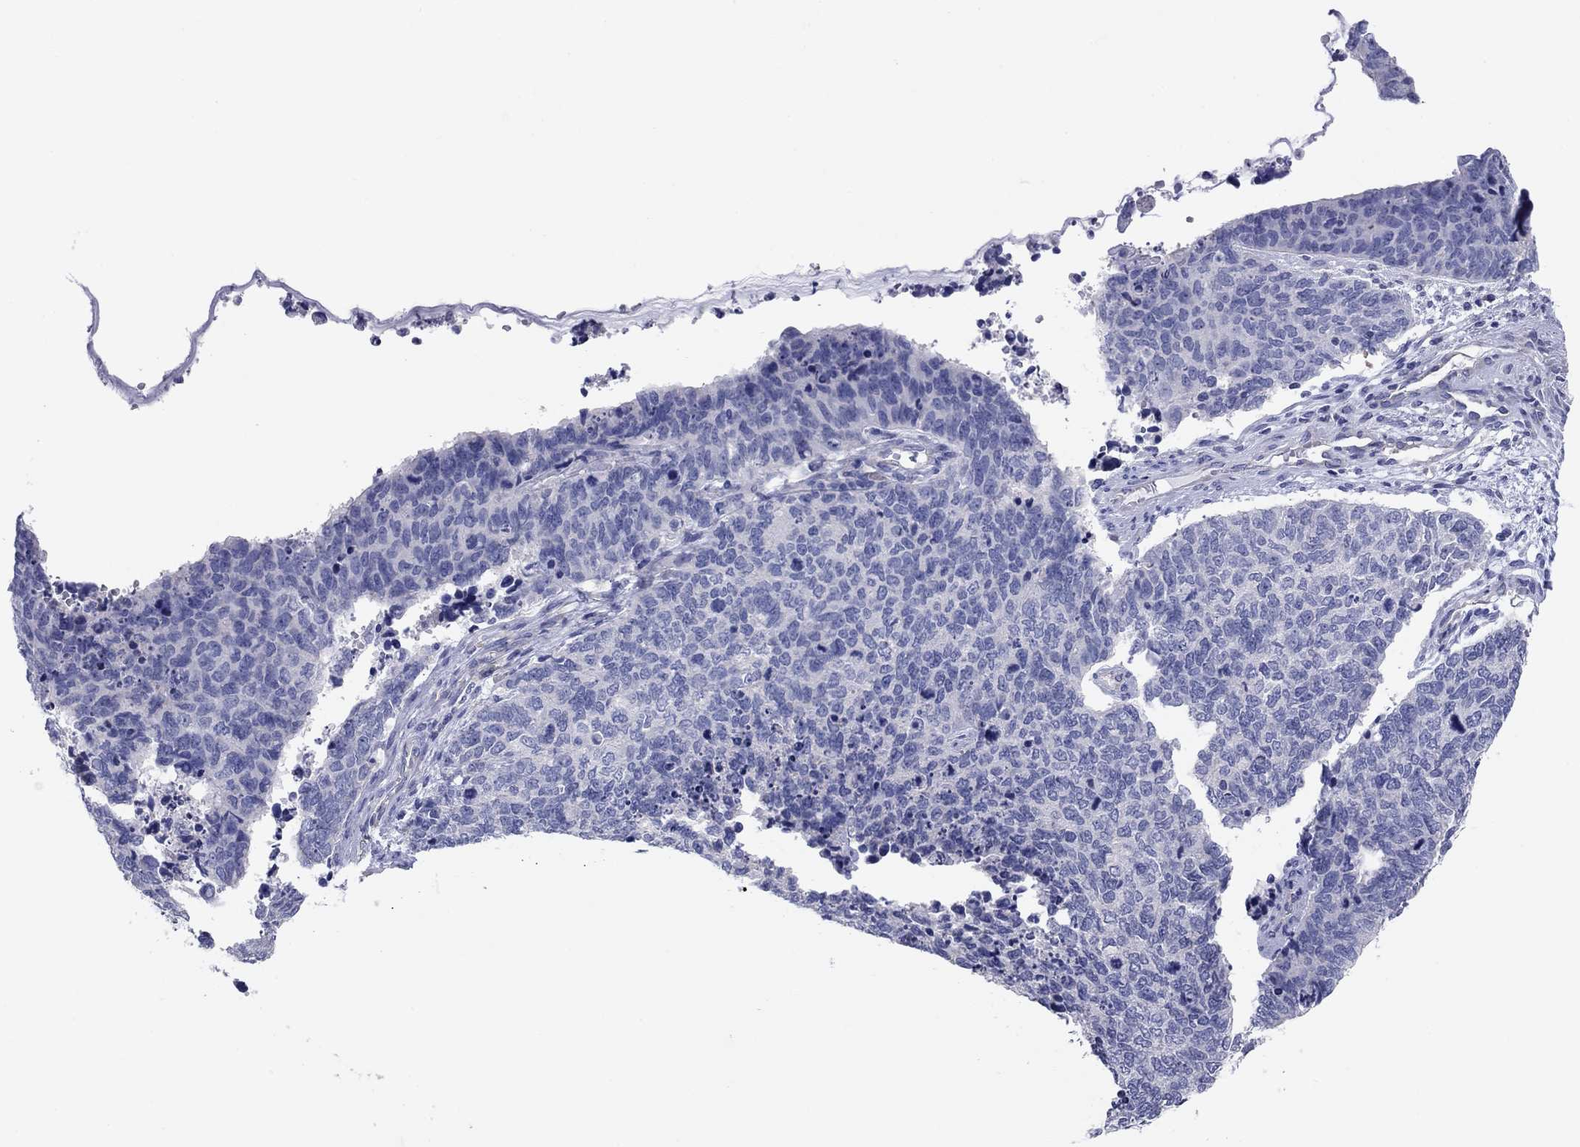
{"staining": {"intensity": "negative", "quantity": "none", "location": "none"}, "tissue": "cervical cancer", "cell_type": "Tumor cells", "image_type": "cancer", "snomed": [{"axis": "morphology", "description": "Squamous cell carcinoma, NOS"}, {"axis": "topography", "description": "Cervix"}], "caption": "Cervical cancer was stained to show a protein in brown. There is no significant positivity in tumor cells.", "gene": "GRK7", "patient": {"sex": "female", "age": 63}}